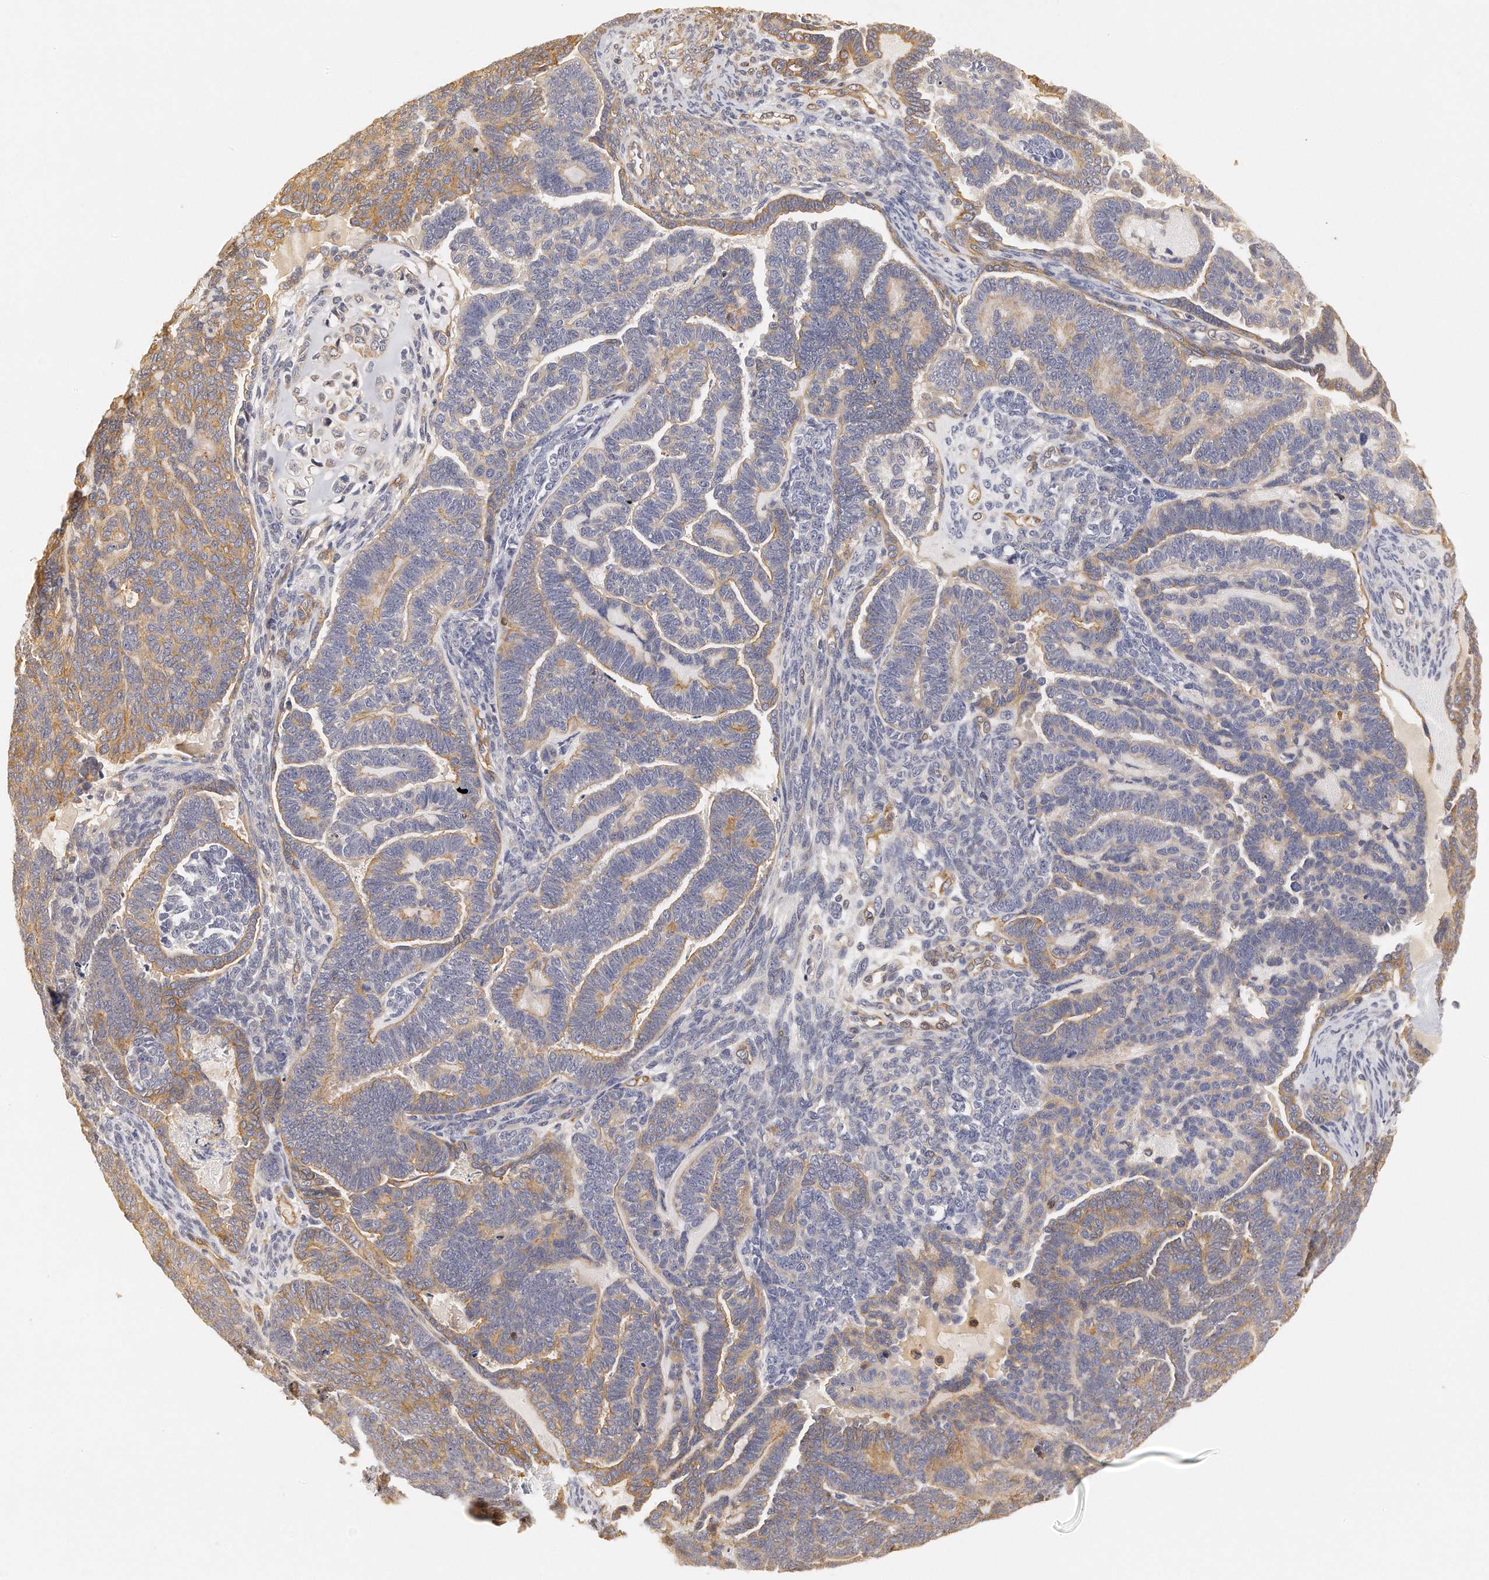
{"staining": {"intensity": "moderate", "quantity": "25%-75%", "location": "cytoplasmic/membranous"}, "tissue": "endometrial cancer", "cell_type": "Tumor cells", "image_type": "cancer", "snomed": [{"axis": "morphology", "description": "Neoplasm, malignant, NOS"}, {"axis": "topography", "description": "Endometrium"}], "caption": "Protein expression by immunohistochemistry reveals moderate cytoplasmic/membranous expression in approximately 25%-75% of tumor cells in endometrial malignant neoplasm.", "gene": "CHST7", "patient": {"sex": "female", "age": 74}}